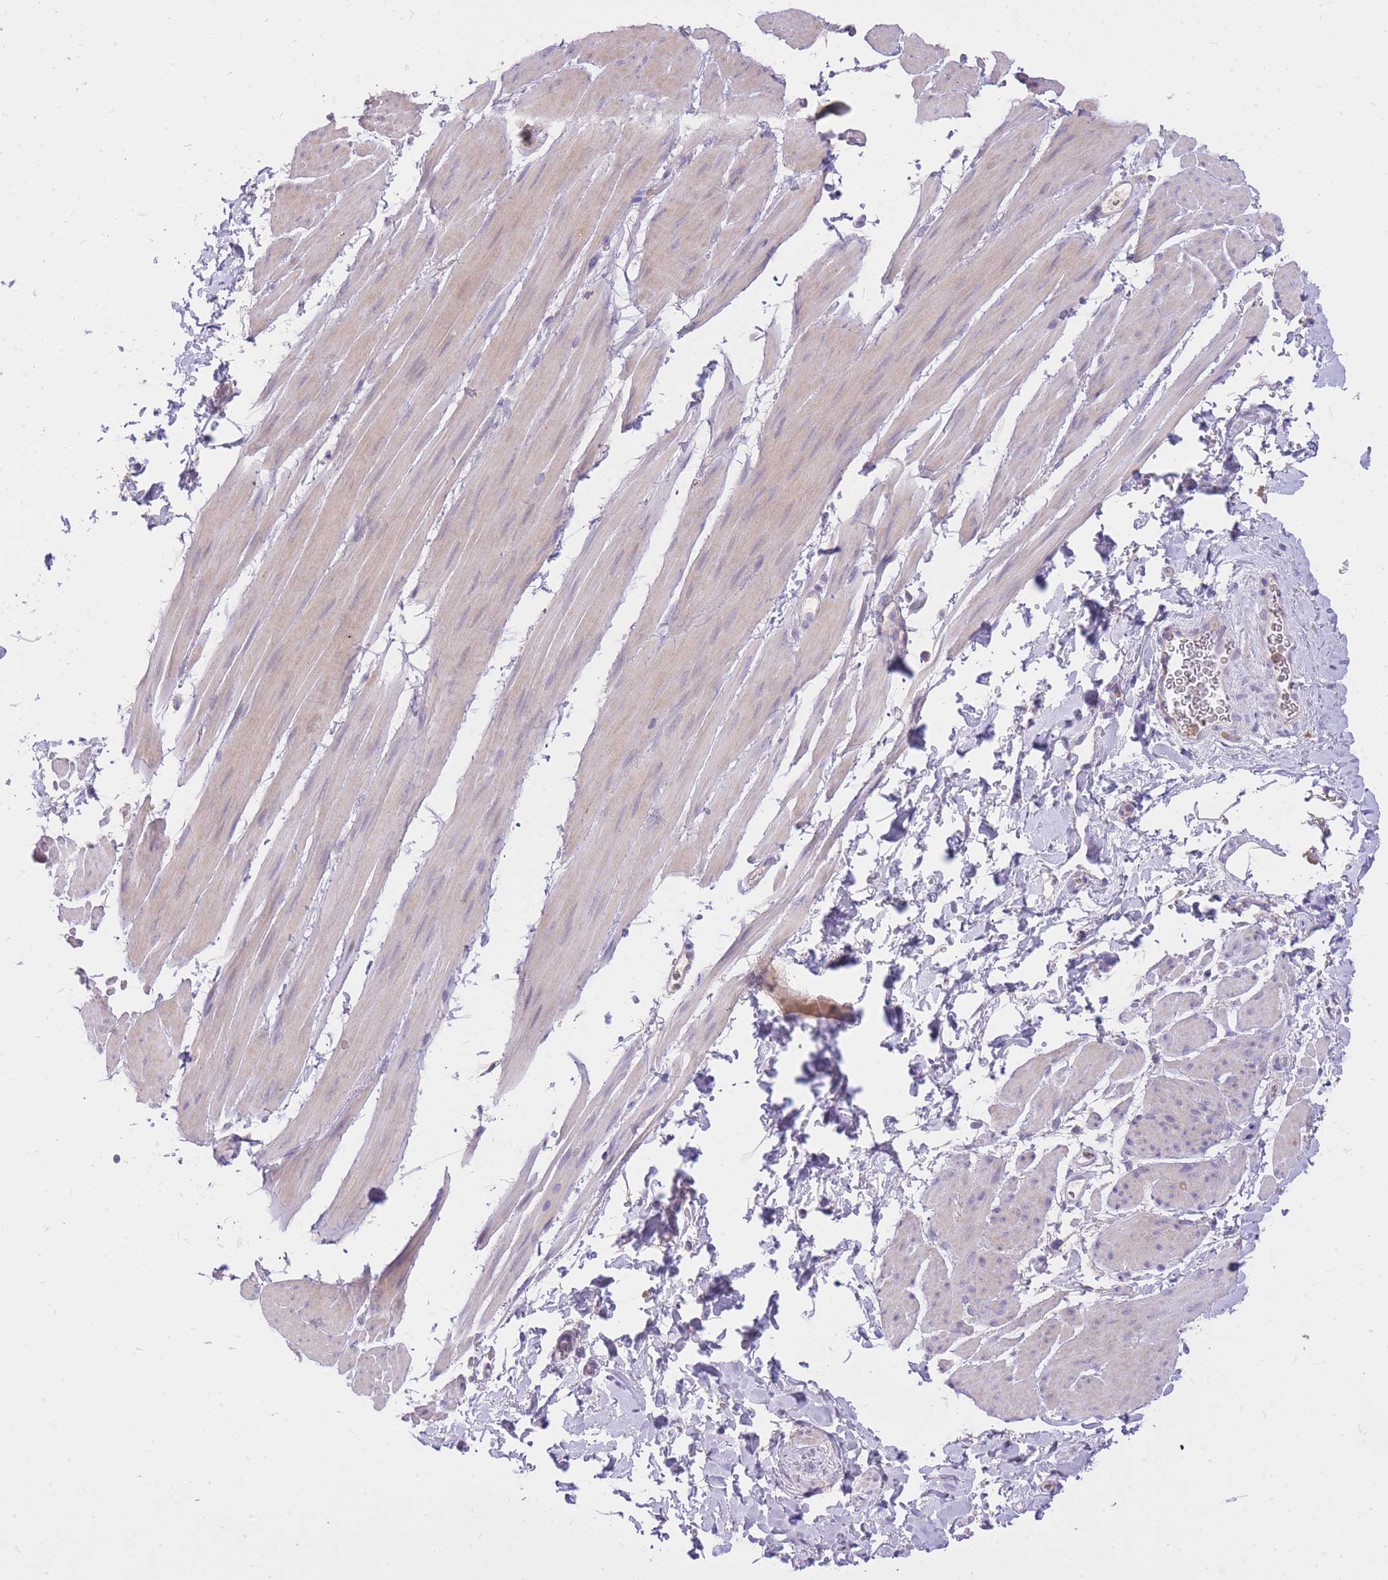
{"staining": {"intensity": "weak", "quantity": "25%-75%", "location": "cytoplasmic/membranous"}, "tissue": "smooth muscle", "cell_type": "Smooth muscle cells", "image_type": "normal", "snomed": [{"axis": "morphology", "description": "Normal tissue, NOS"}, {"axis": "topography", "description": "Smooth muscle"}, {"axis": "topography", "description": "Peripheral nerve tissue"}], "caption": "DAB immunohistochemical staining of normal human smooth muscle displays weak cytoplasmic/membranous protein expression in approximately 25%-75% of smooth muscle cells. (DAB (3,3'-diaminobenzidine) IHC, brown staining for protein, blue staining for nuclei).", "gene": "FRG2B", "patient": {"sex": "male", "age": 69}}